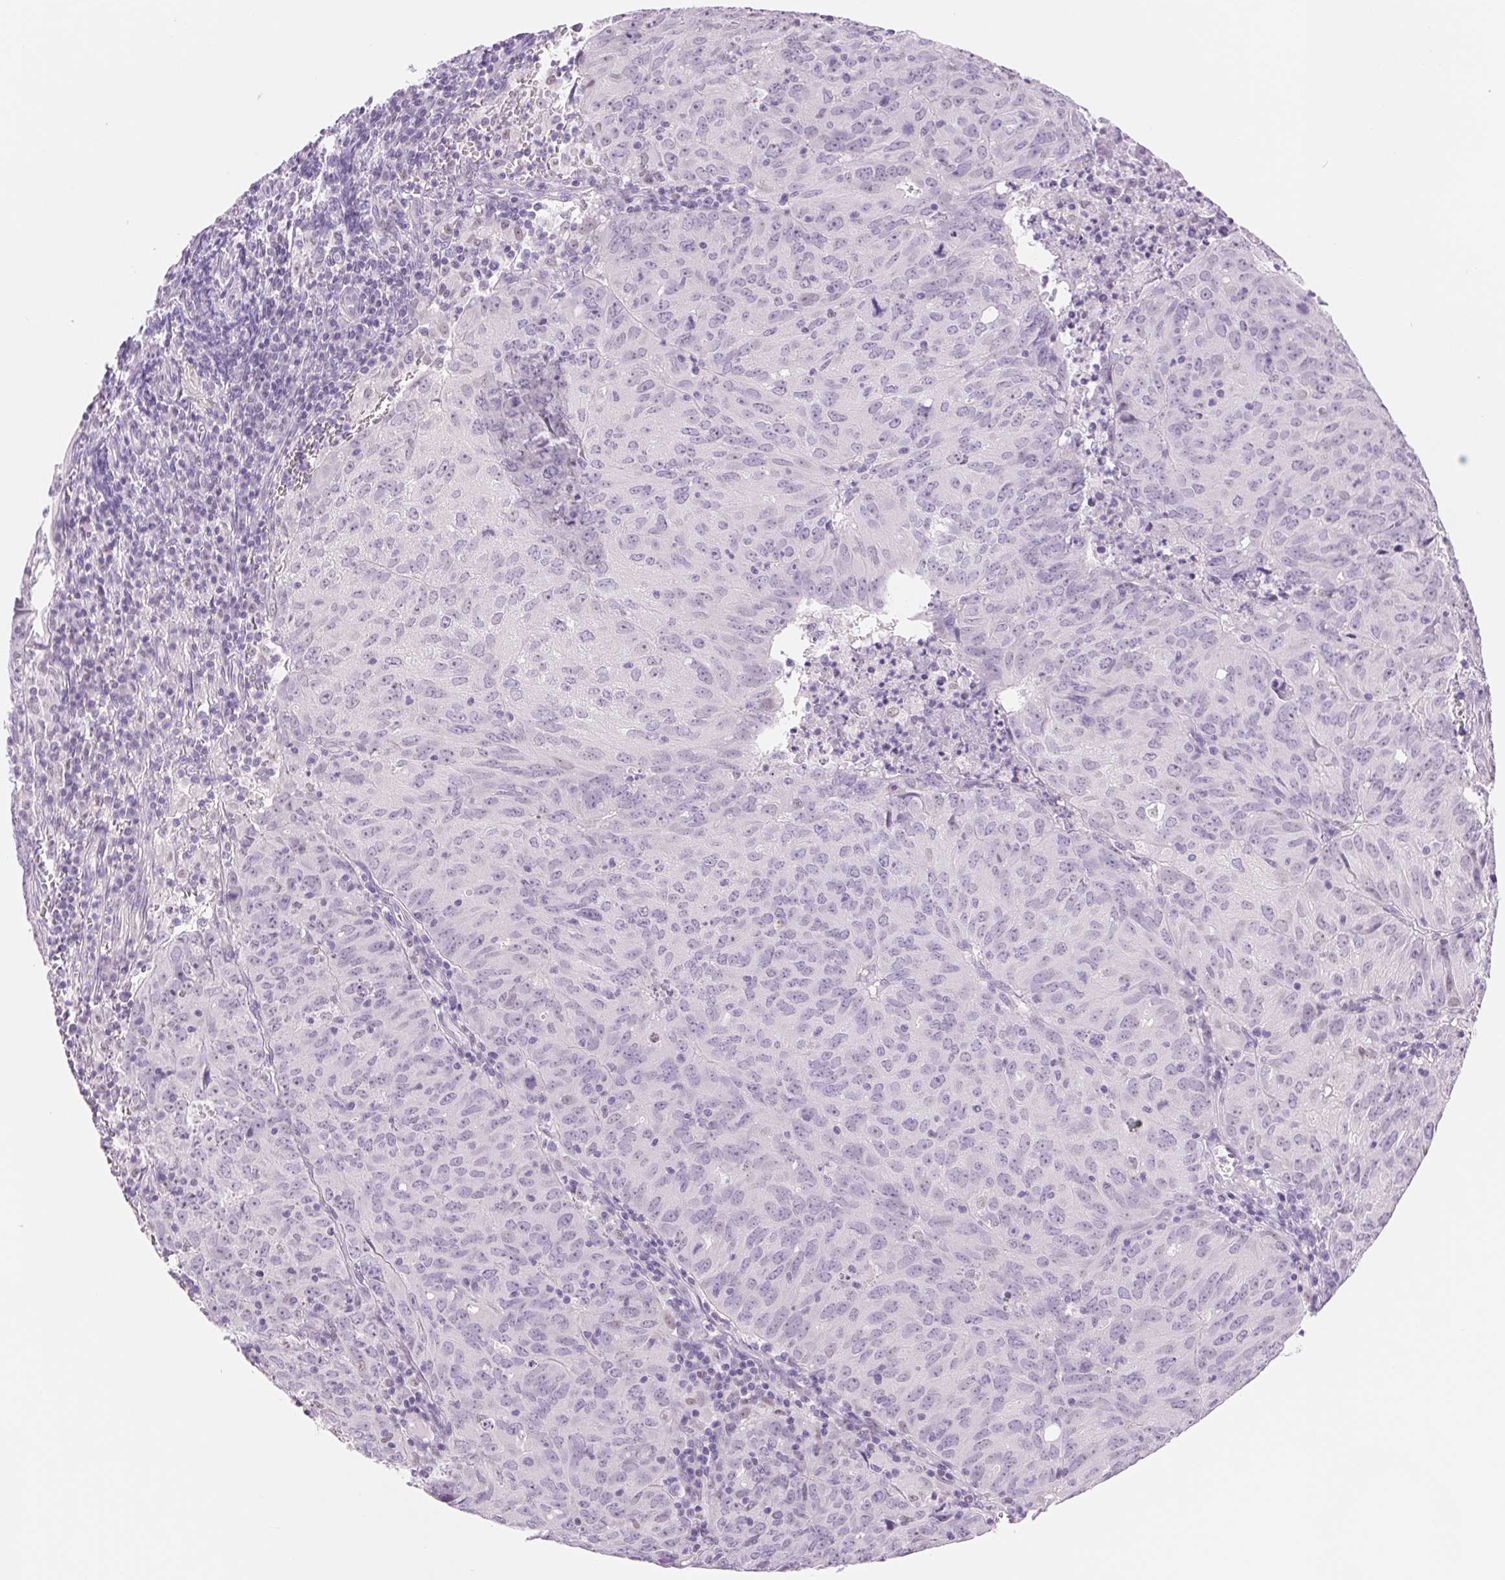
{"staining": {"intensity": "negative", "quantity": "none", "location": "none"}, "tissue": "cervical cancer", "cell_type": "Tumor cells", "image_type": "cancer", "snomed": [{"axis": "morphology", "description": "Adenocarcinoma, NOS"}, {"axis": "topography", "description": "Cervix"}], "caption": "Immunohistochemical staining of cervical cancer shows no significant positivity in tumor cells.", "gene": "ASGR2", "patient": {"sex": "female", "age": 56}}